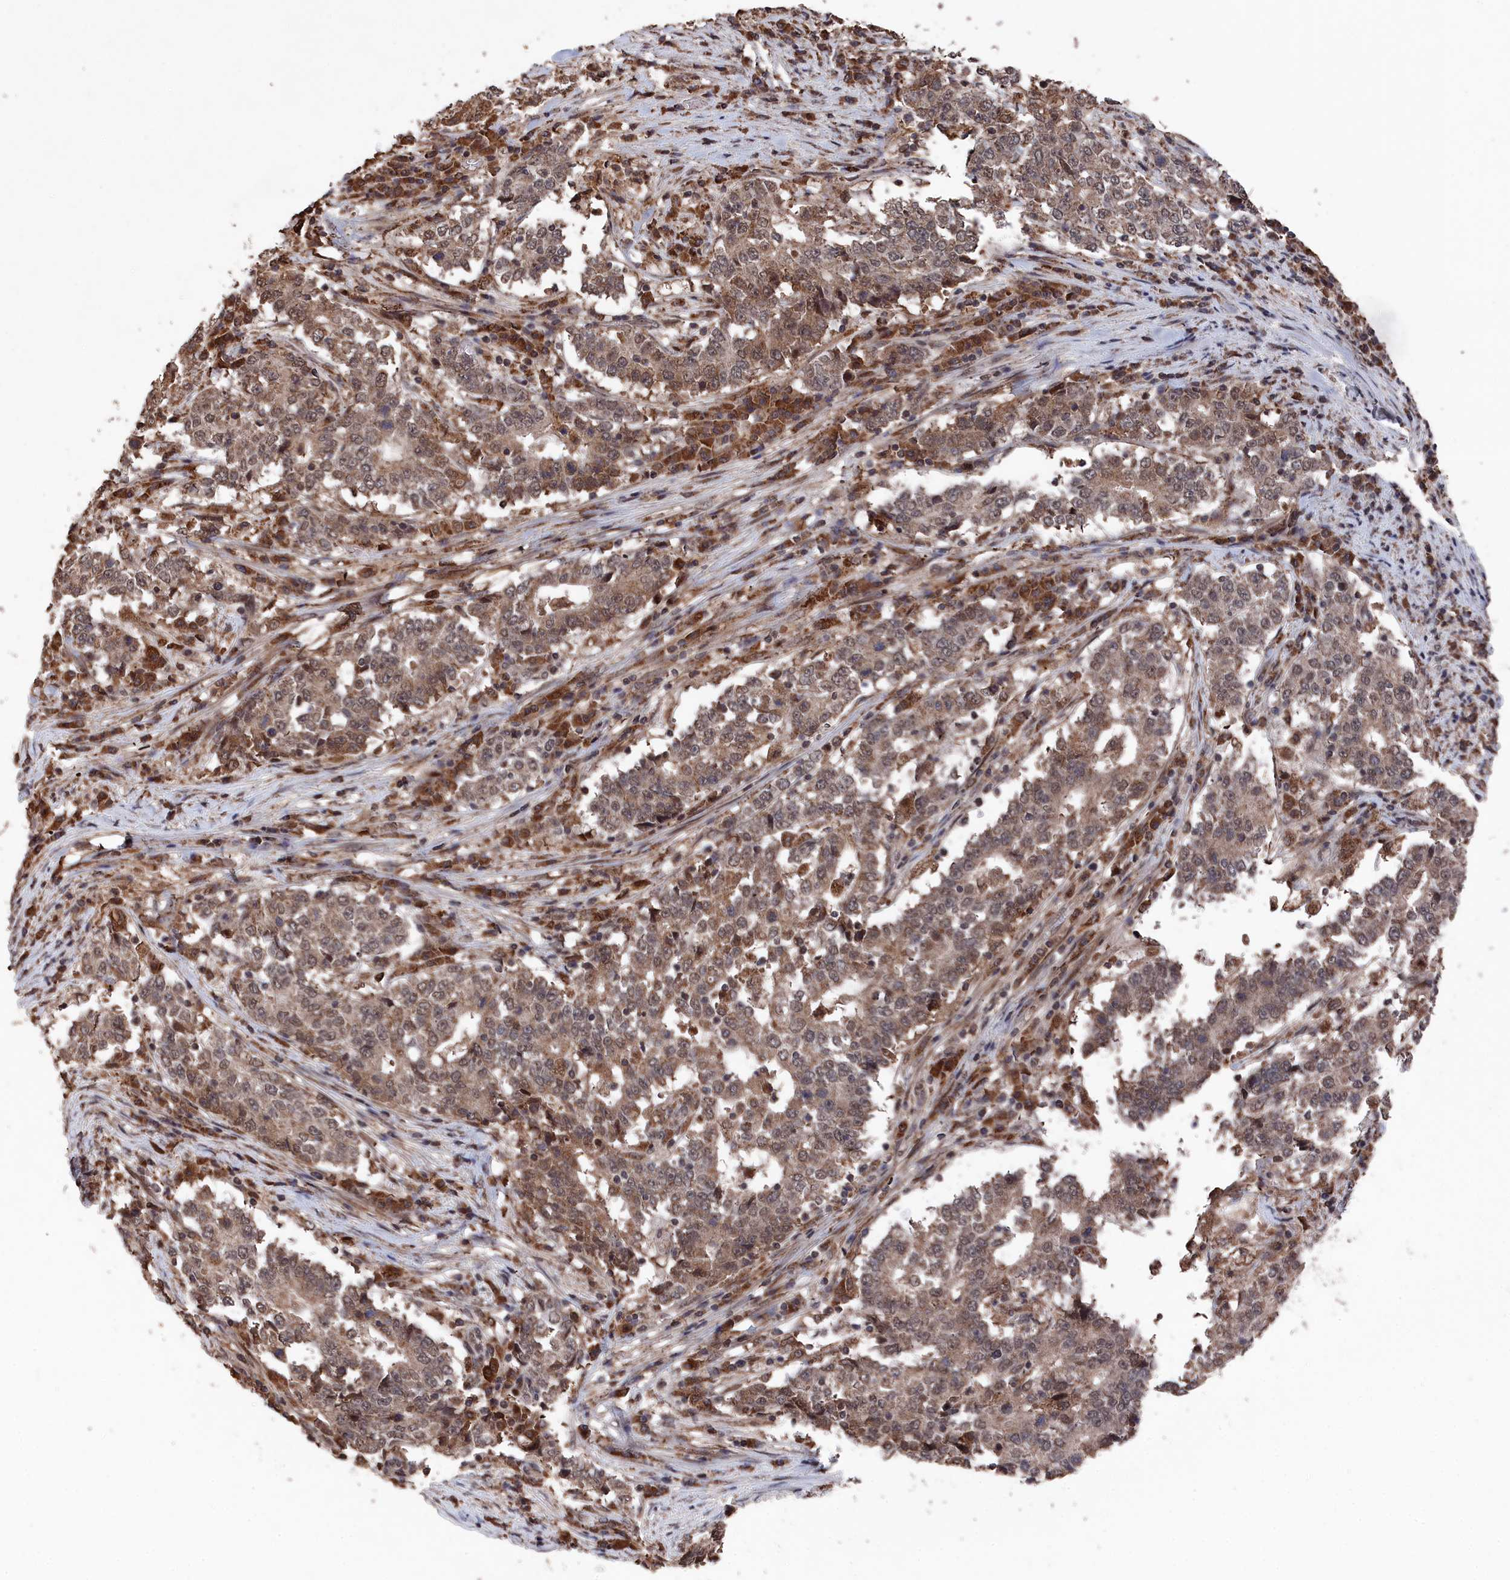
{"staining": {"intensity": "moderate", "quantity": ">75%", "location": "cytoplasmic/membranous,nuclear"}, "tissue": "stomach cancer", "cell_type": "Tumor cells", "image_type": "cancer", "snomed": [{"axis": "morphology", "description": "Adenocarcinoma, NOS"}, {"axis": "topography", "description": "Stomach"}], "caption": "DAB immunohistochemical staining of human stomach cancer (adenocarcinoma) shows moderate cytoplasmic/membranous and nuclear protein staining in about >75% of tumor cells. Using DAB (brown) and hematoxylin (blue) stains, captured at high magnification using brightfield microscopy.", "gene": "CEACAM21", "patient": {"sex": "male", "age": 59}}